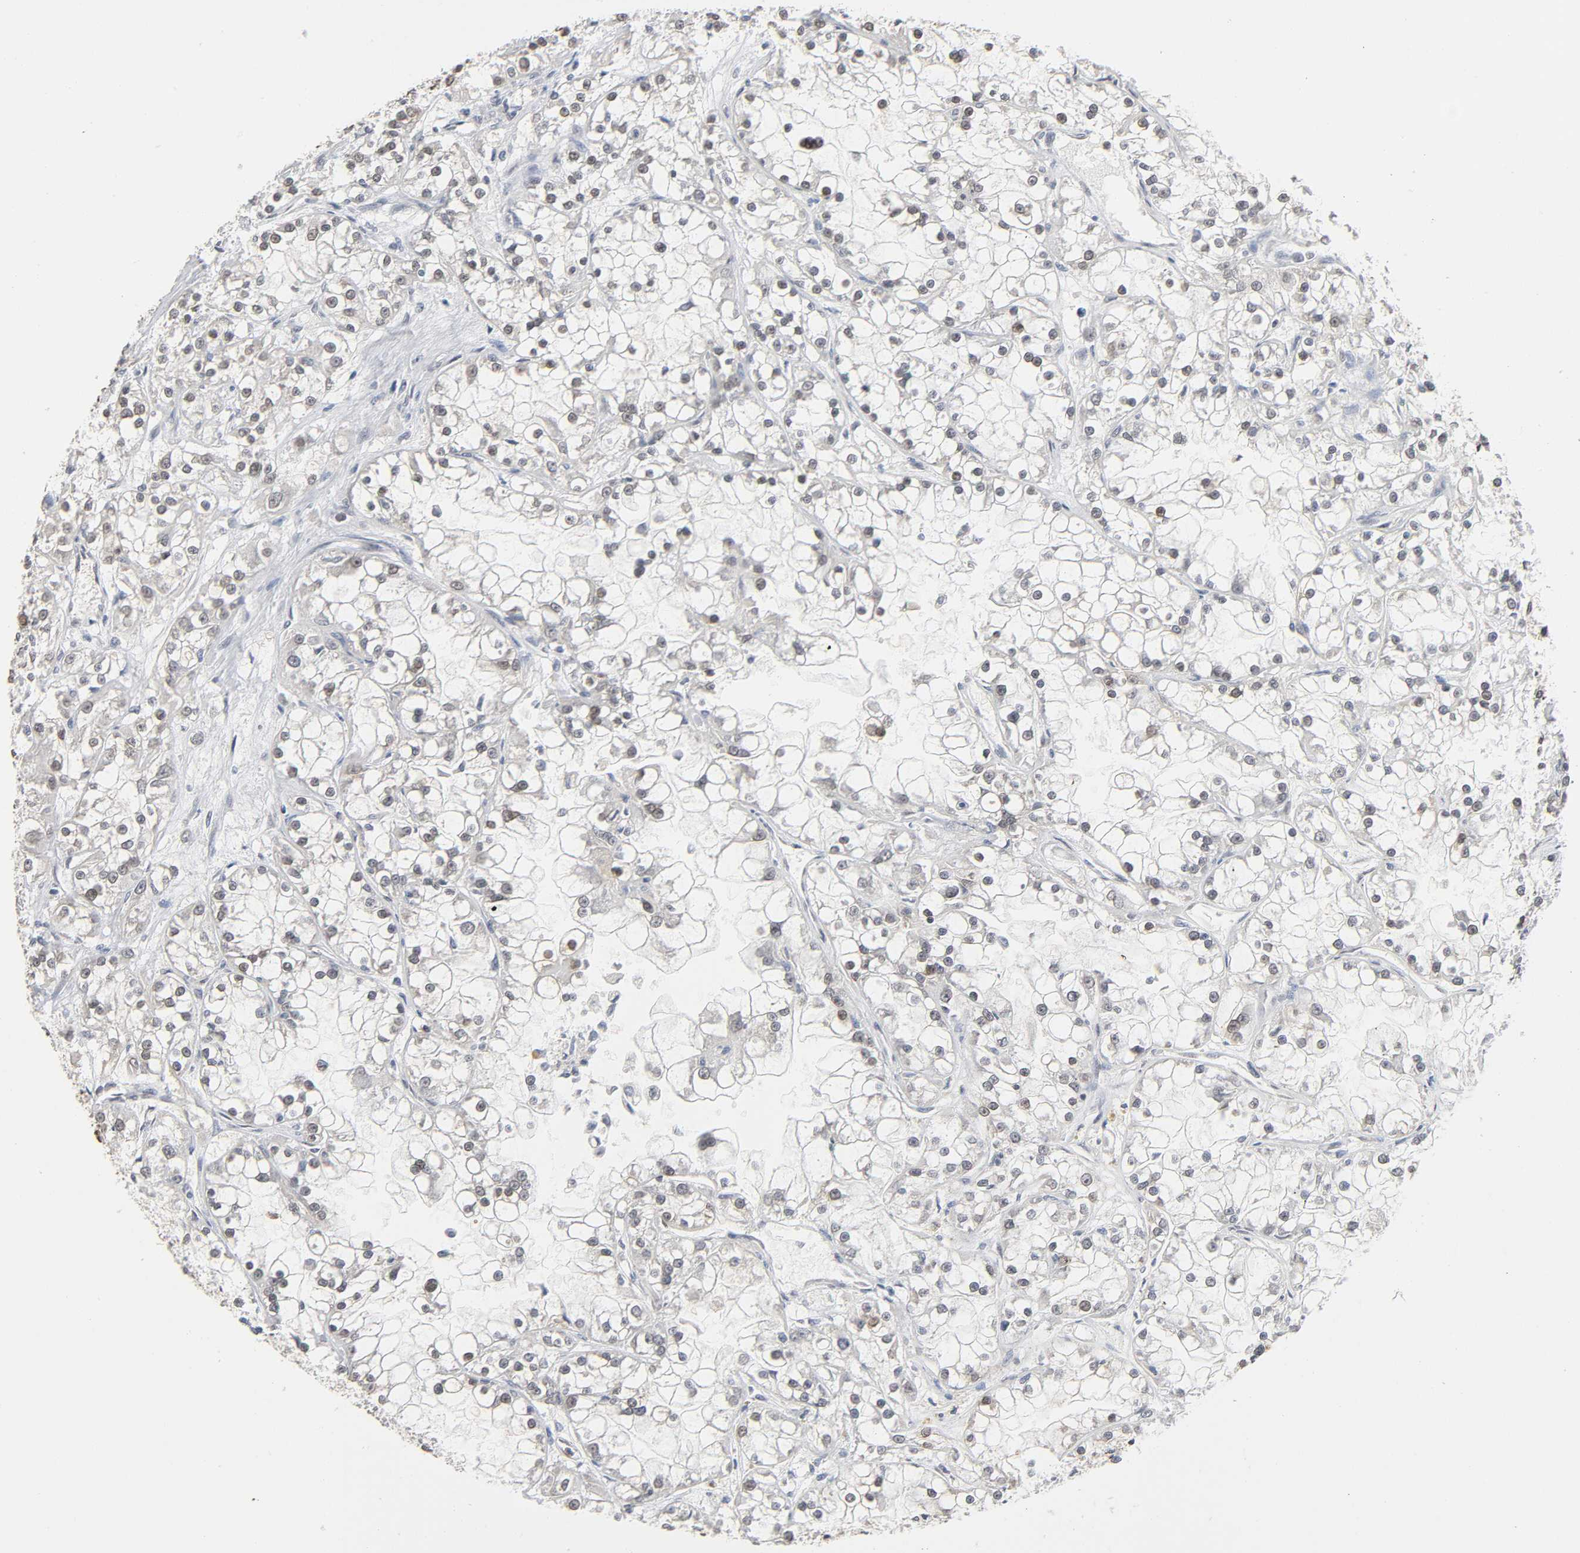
{"staining": {"intensity": "weak", "quantity": "25%-75%", "location": "nuclear"}, "tissue": "renal cancer", "cell_type": "Tumor cells", "image_type": "cancer", "snomed": [{"axis": "morphology", "description": "Adenocarcinoma, NOS"}, {"axis": "topography", "description": "Kidney"}], "caption": "IHC image of renal cancer (adenocarcinoma) stained for a protein (brown), which reveals low levels of weak nuclear positivity in approximately 25%-75% of tumor cells.", "gene": "SUMO1", "patient": {"sex": "female", "age": 52}}